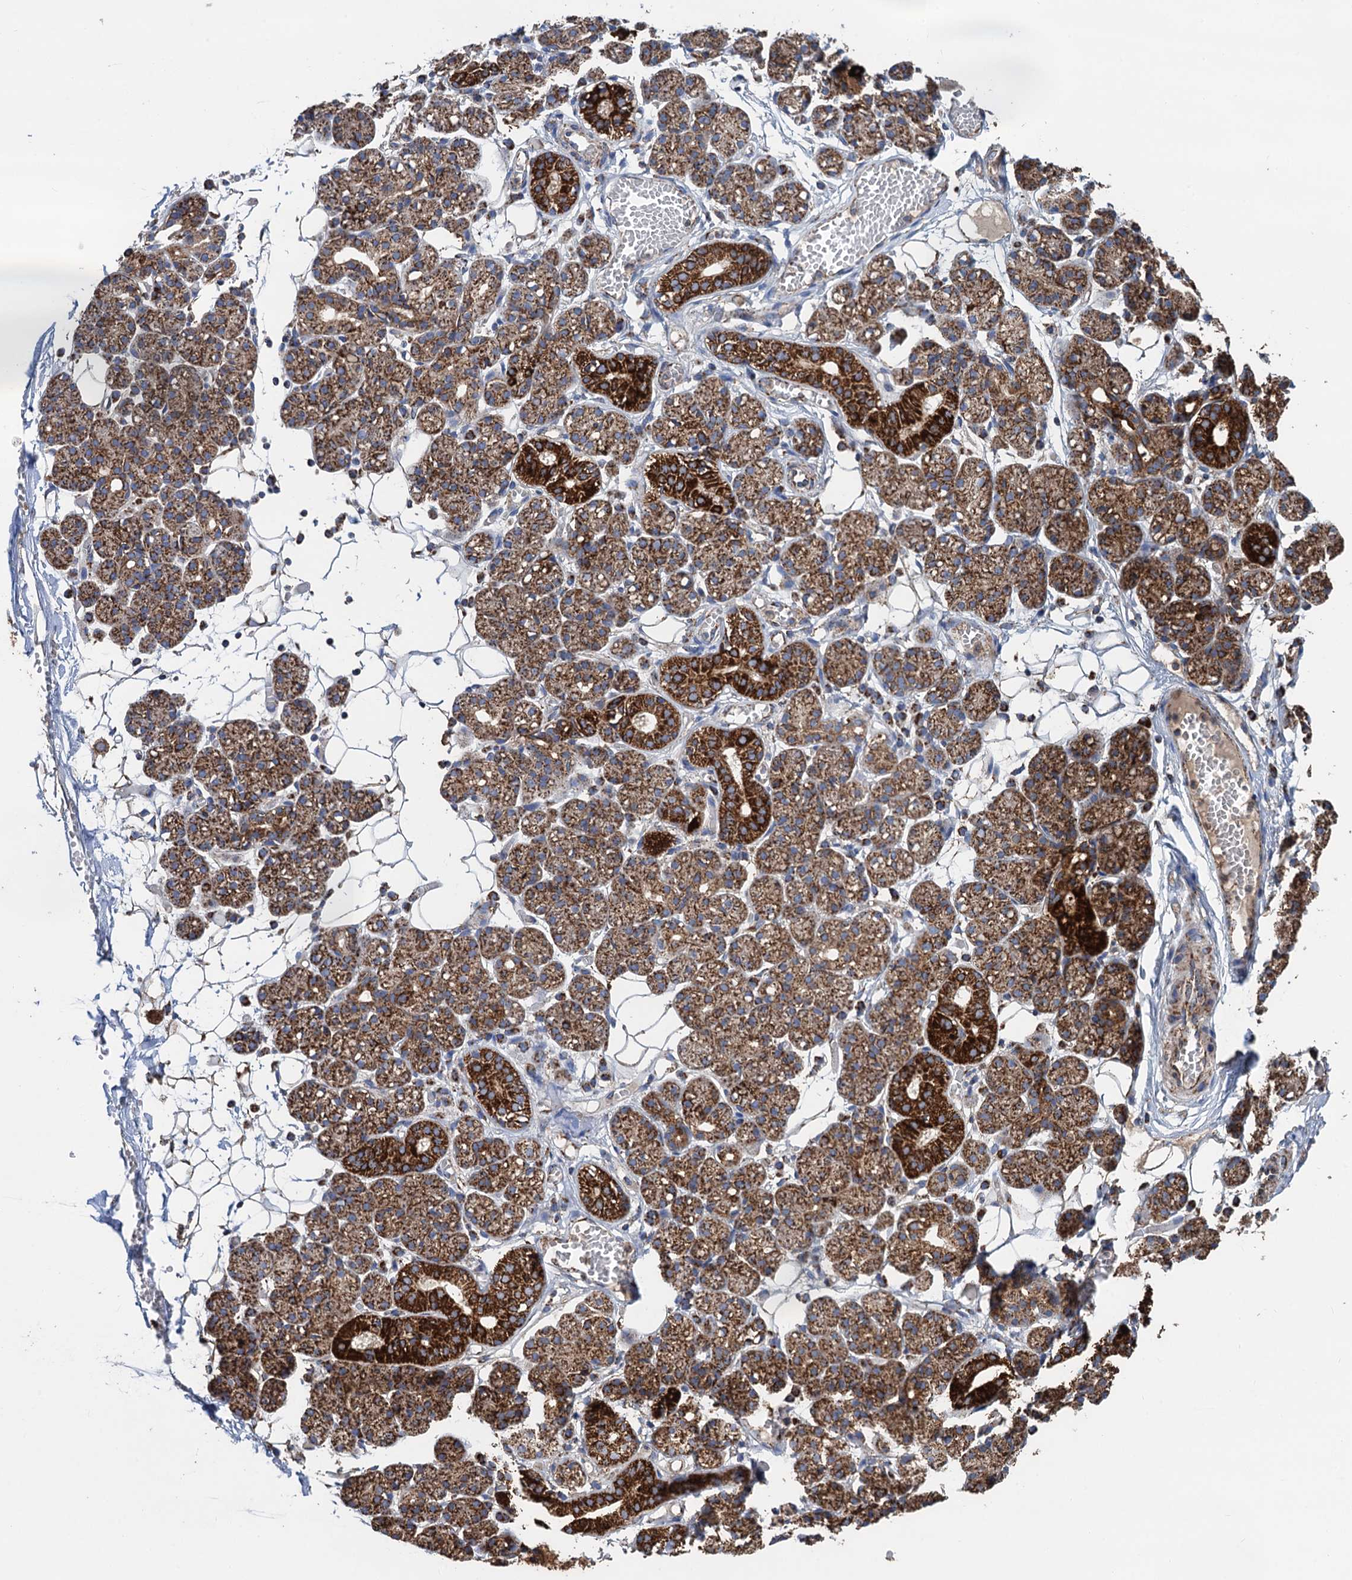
{"staining": {"intensity": "strong", "quantity": ">75%", "location": "cytoplasmic/membranous"}, "tissue": "salivary gland", "cell_type": "Glandular cells", "image_type": "normal", "snomed": [{"axis": "morphology", "description": "Normal tissue, NOS"}, {"axis": "topography", "description": "Salivary gland"}], "caption": "A brown stain labels strong cytoplasmic/membranous expression of a protein in glandular cells of normal human salivary gland. (brown staining indicates protein expression, while blue staining denotes nuclei).", "gene": "DGLUCY", "patient": {"sex": "male", "age": 63}}